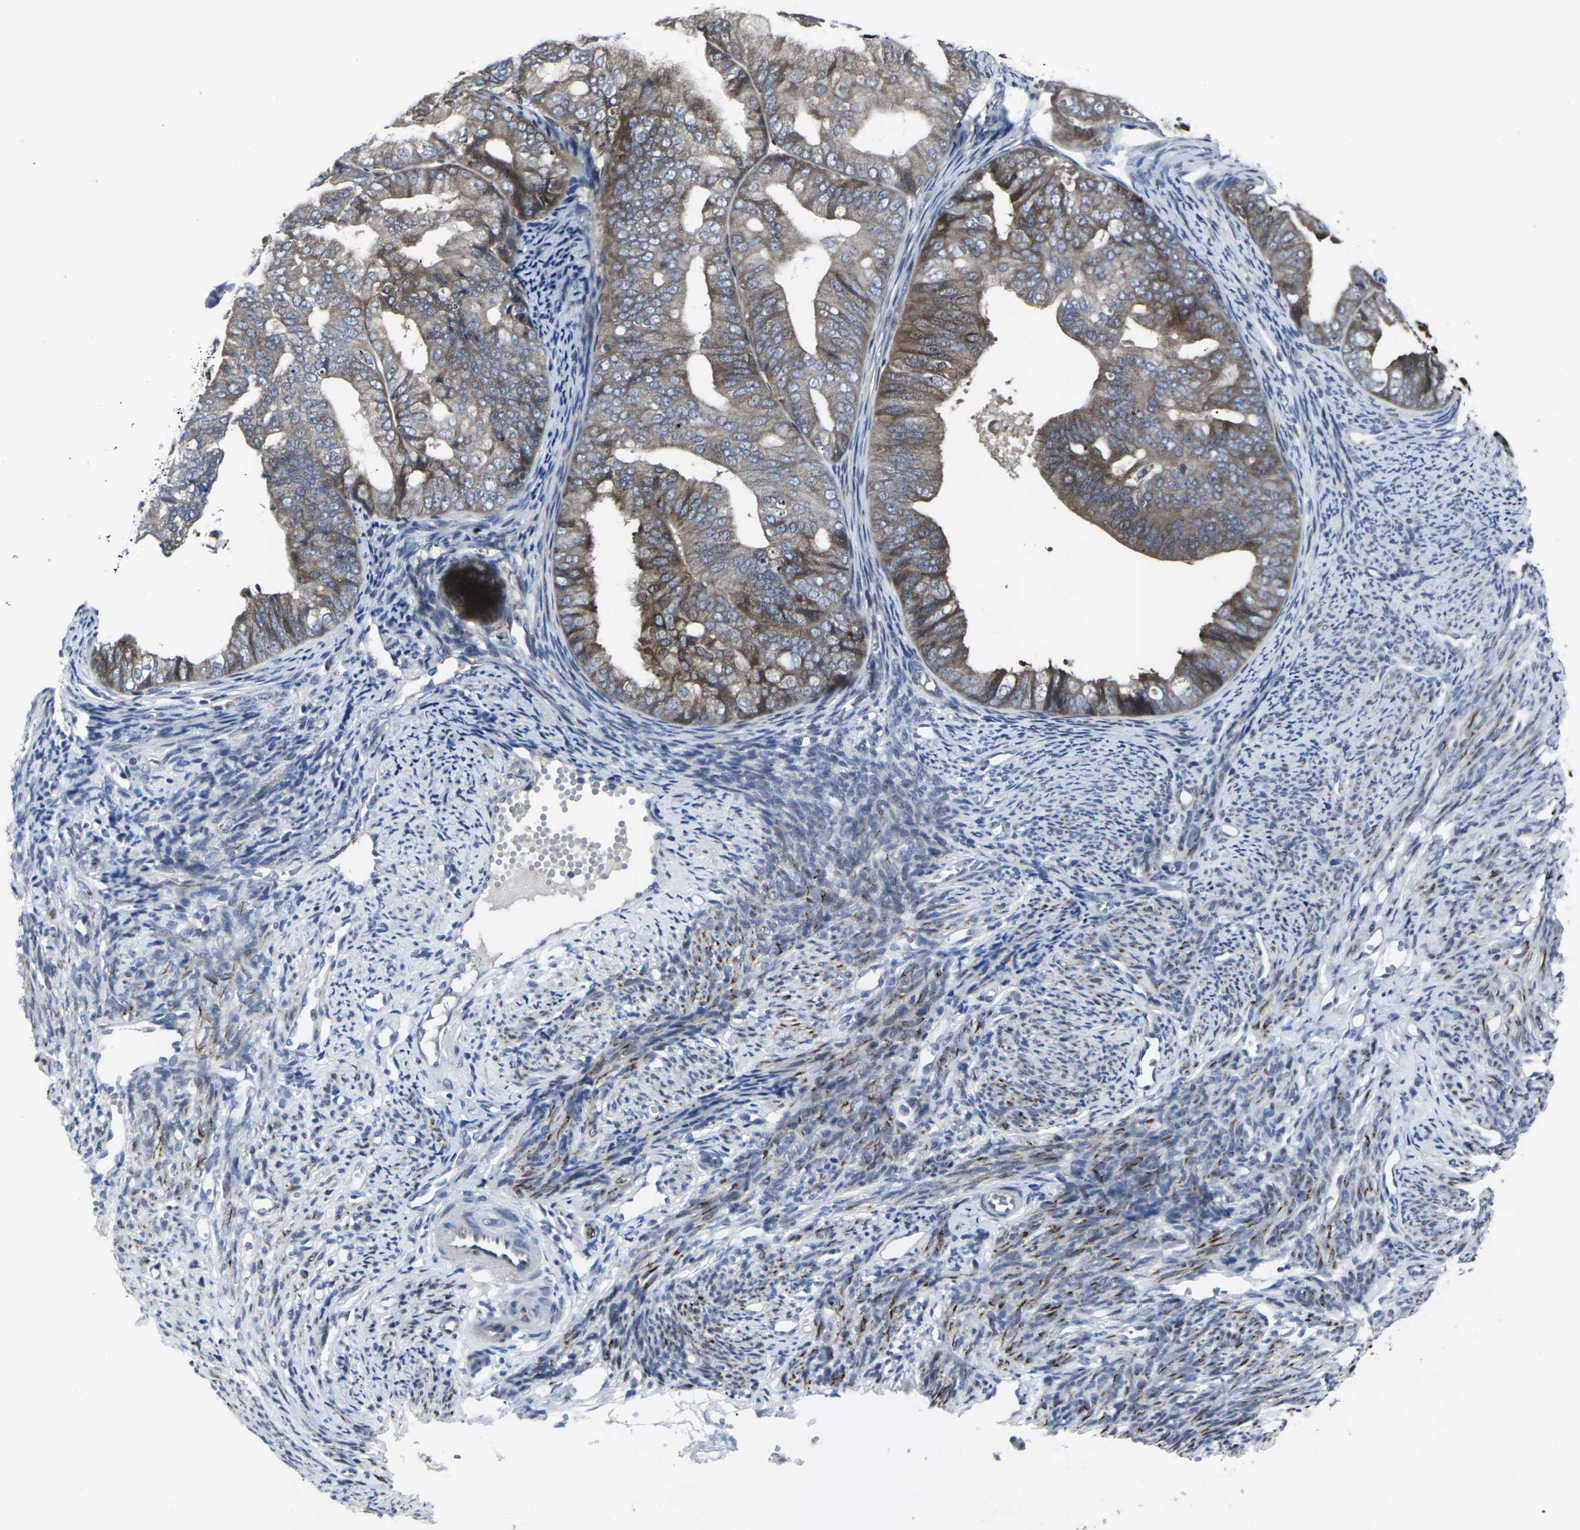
{"staining": {"intensity": "moderate", "quantity": ">75%", "location": "cytoplasmic/membranous"}, "tissue": "endometrial cancer", "cell_type": "Tumor cells", "image_type": "cancer", "snomed": [{"axis": "morphology", "description": "Adenocarcinoma, NOS"}, {"axis": "topography", "description": "Endometrium"}], "caption": "Immunohistochemical staining of human endometrial cancer reveals moderate cytoplasmic/membranous protein positivity in approximately >75% of tumor cells. (DAB (3,3'-diaminobenzidine) IHC, brown staining for protein, blue staining for nuclei).", "gene": "HPRT1", "patient": {"sex": "female", "age": 63}}